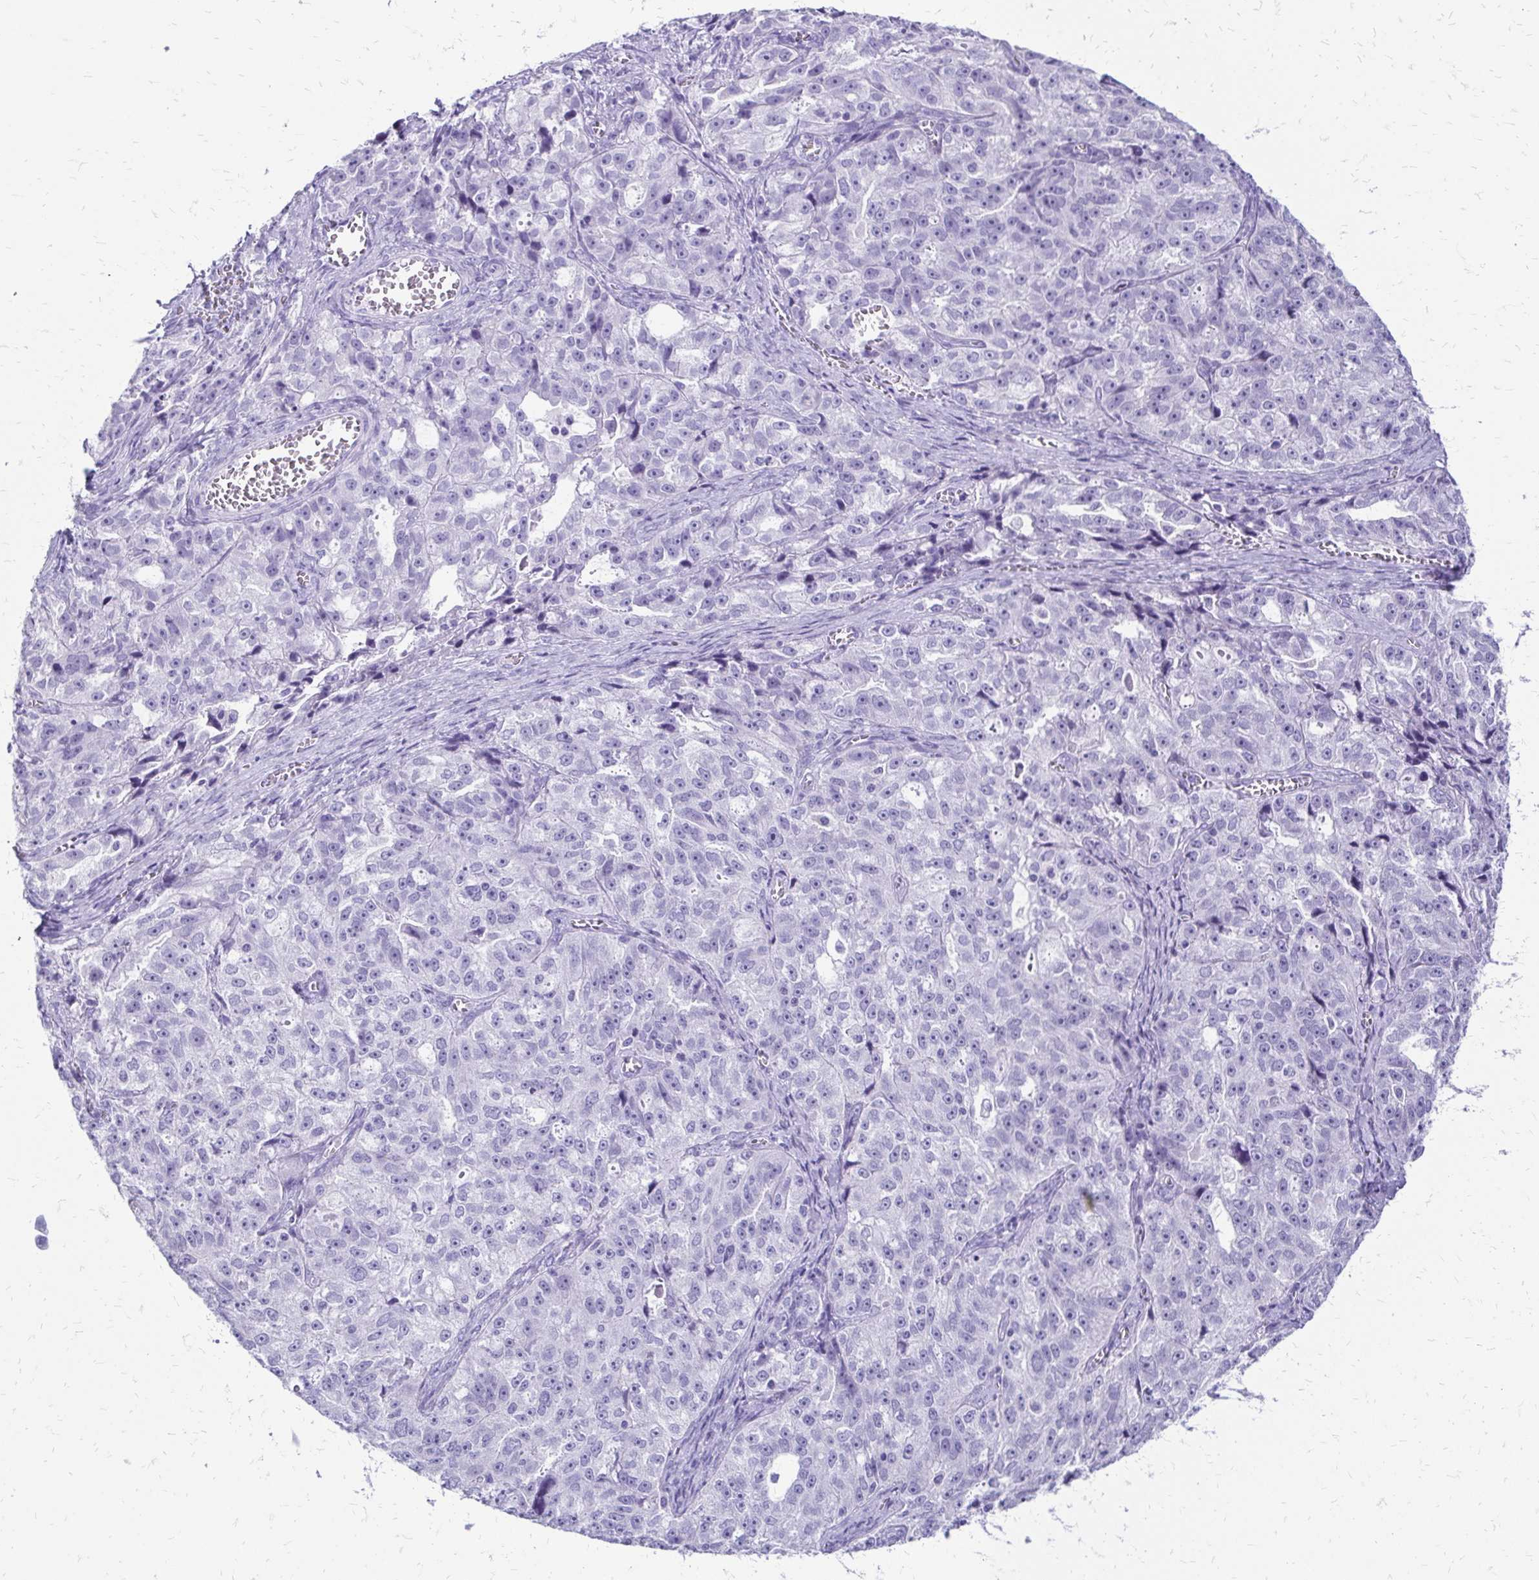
{"staining": {"intensity": "negative", "quantity": "none", "location": "none"}, "tissue": "ovarian cancer", "cell_type": "Tumor cells", "image_type": "cancer", "snomed": [{"axis": "morphology", "description": "Cystadenocarcinoma, serous, NOS"}, {"axis": "topography", "description": "Ovary"}], "caption": "This is an immunohistochemistry (IHC) histopathology image of human ovarian serous cystadenocarcinoma. There is no expression in tumor cells.", "gene": "SLC32A1", "patient": {"sex": "female", "age": 51}}